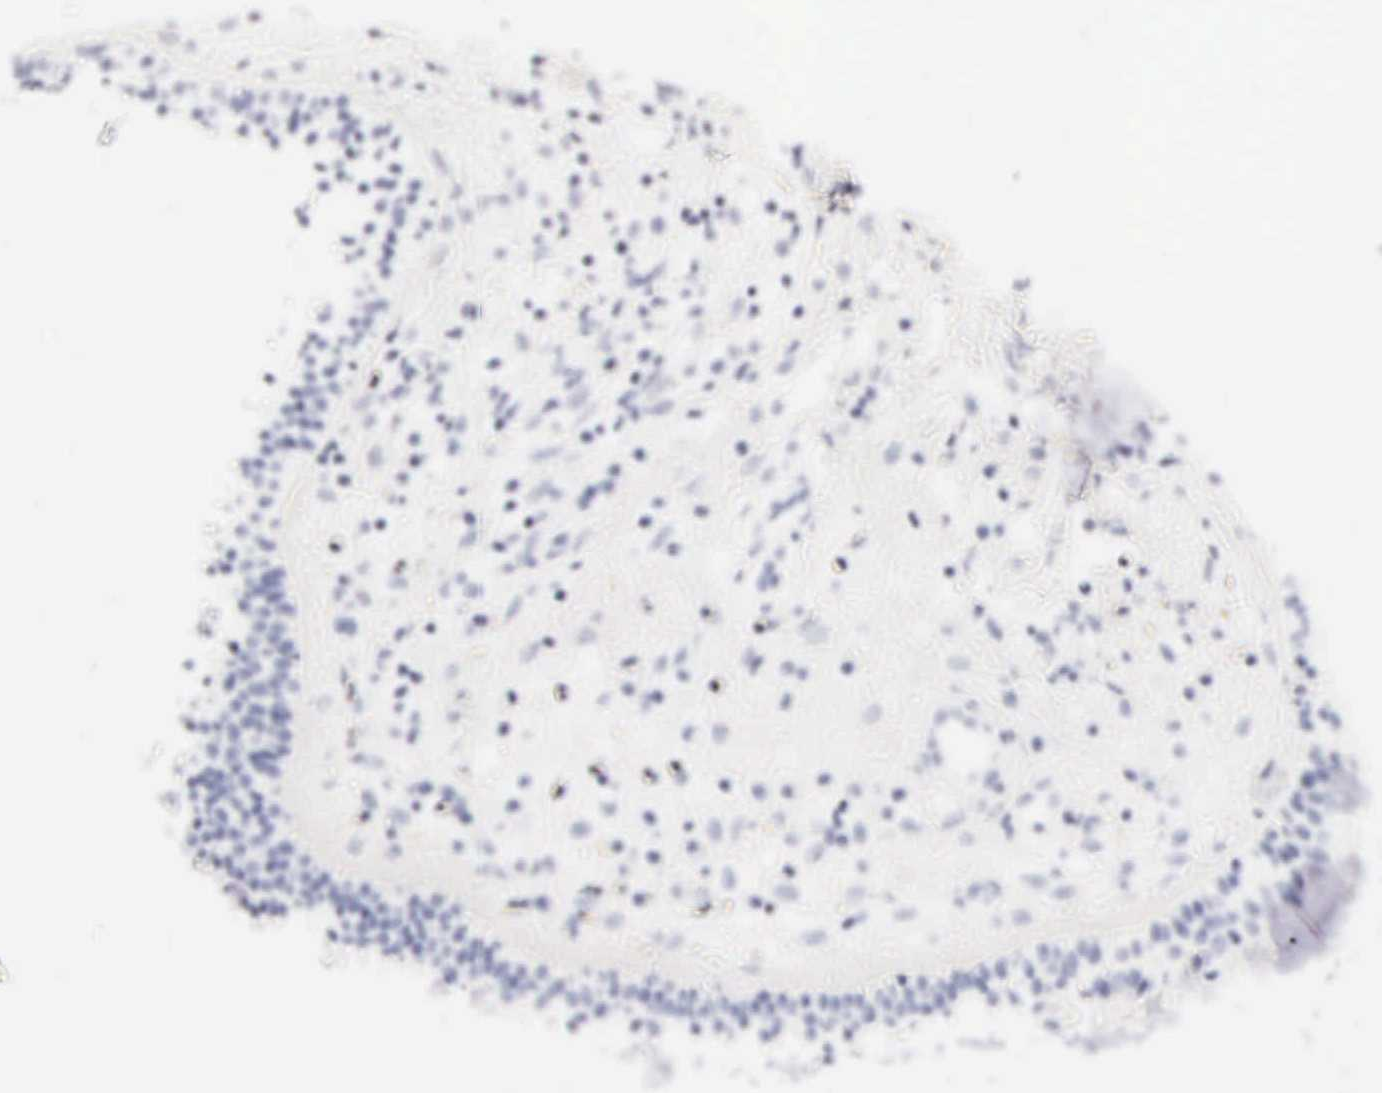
{"staining": {"intensity": "negative", "quantity": "none", "location": "none"}, "tissue": "nasopharynx", "cell_type": "Respiratory epithelial cells", "image_type": "normal", "snomed": [{"axis": "morphology", "description": "Normal tissue, NOS"}, {"axis": "topography", "description": "Nasopharynx"}], "caption": "Micrograph shows no significant protein expression in respiratory epithelial cells of unremarkable nasopharynx. The staining is performed using DAB brown chromogen with nuclei counter-stained in using hematoxylin.", "gene": "CGB3", "patient": {"sex": "male", "age": 63}}